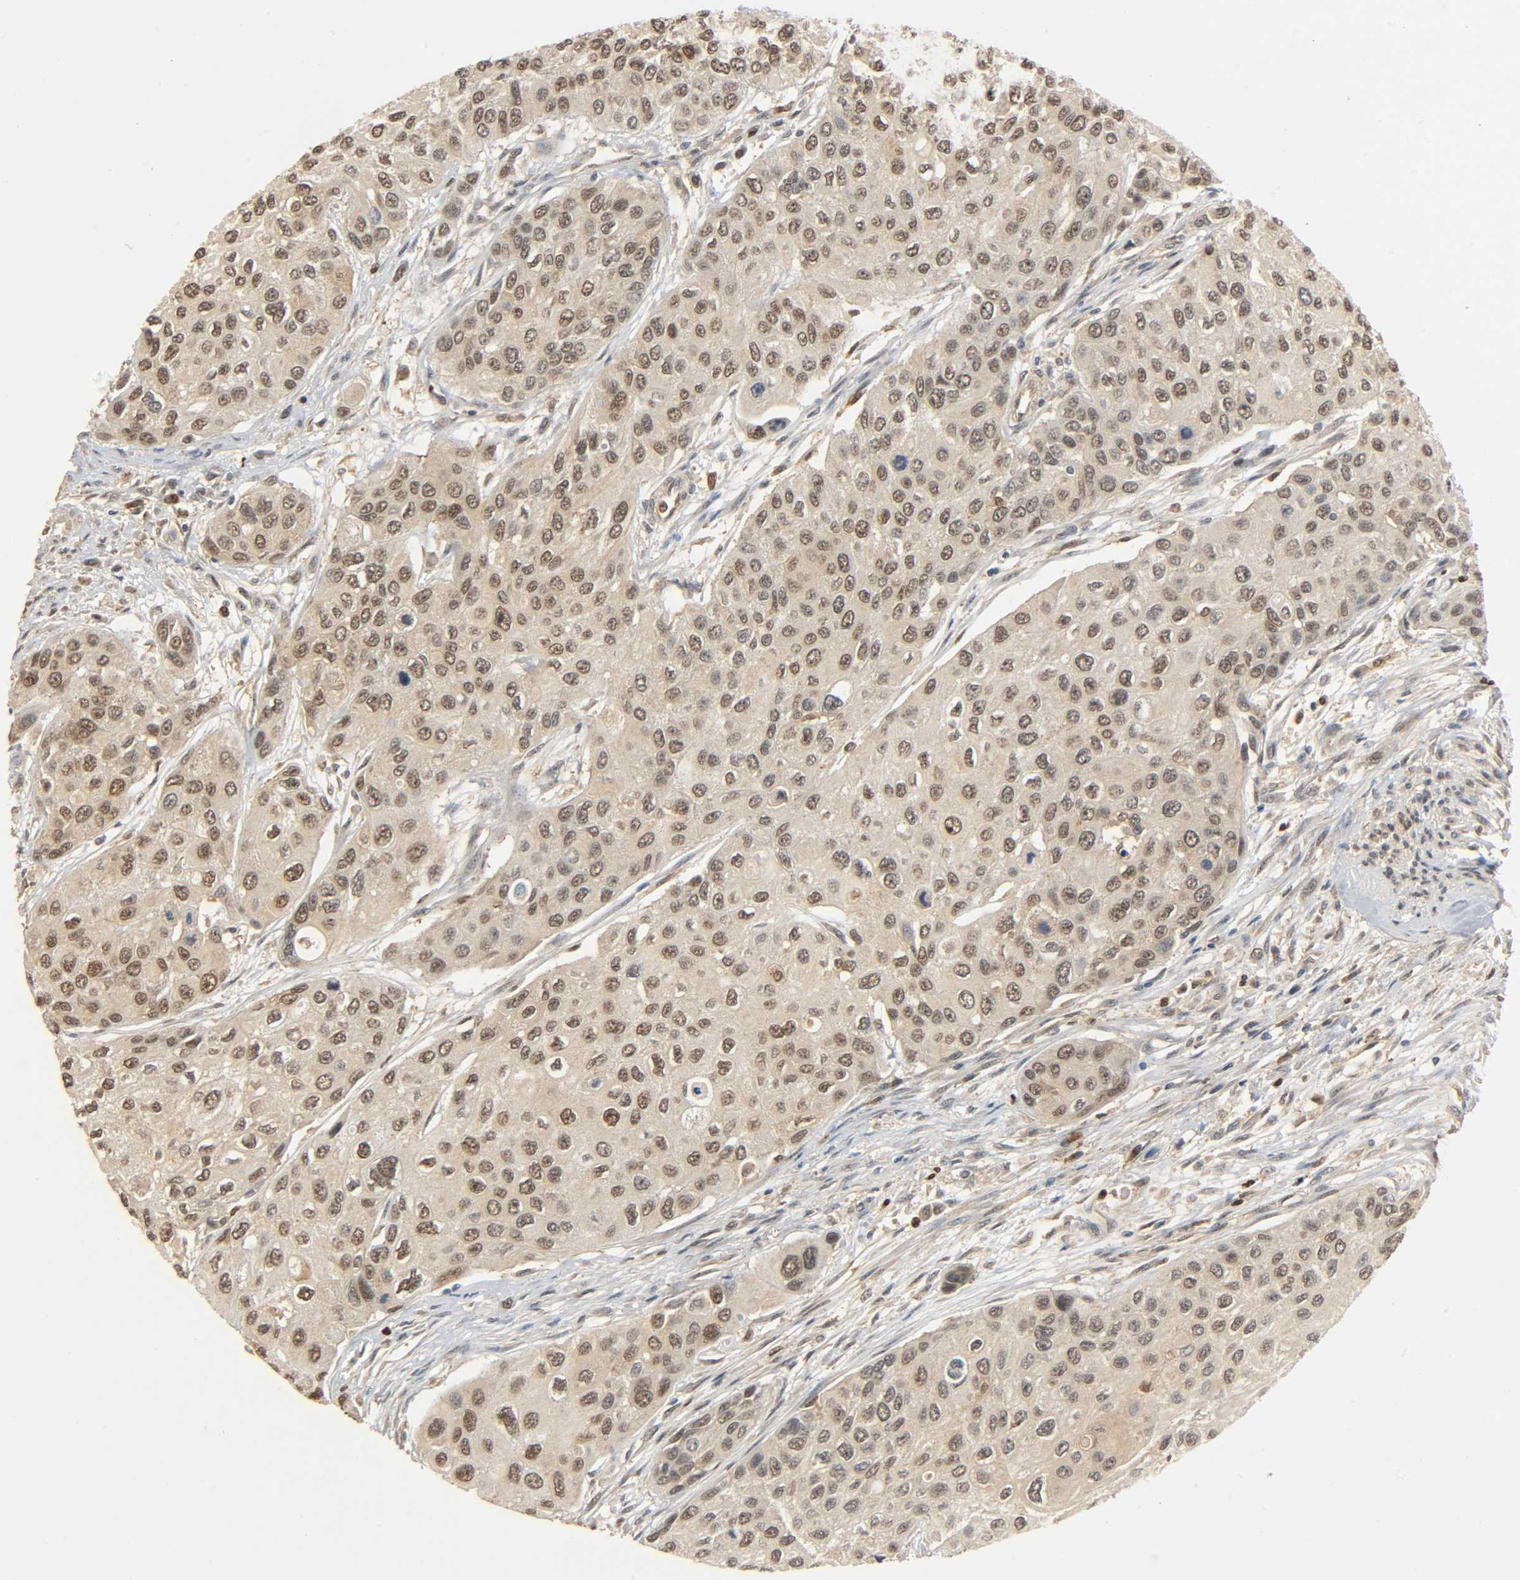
{"staining": {"intensity": "moderate", "quantity": ">75%", "location": "cytoplasmic/membranous,nuclear"}, "tissue": "urothelial cancer", "cell_type": "Tumor cells", "image_type": "cancer", "snomed": [{"axis": "morphology", "description": "Urothelial carcinoma, High grade"}, {"axis": "topography", "description": "Urinary bladder"}], "caption": "Tumor cells display medium levels of moderate cytoplasmic/membranous and nuclear staining in about >75% of cells in human urothelial carcinoma (high-grade). (Brightfield microscopy of DAB IHC at high magnification).", "gene": "ZFPM2", "patient": {"sex": "female", "age": 56}}